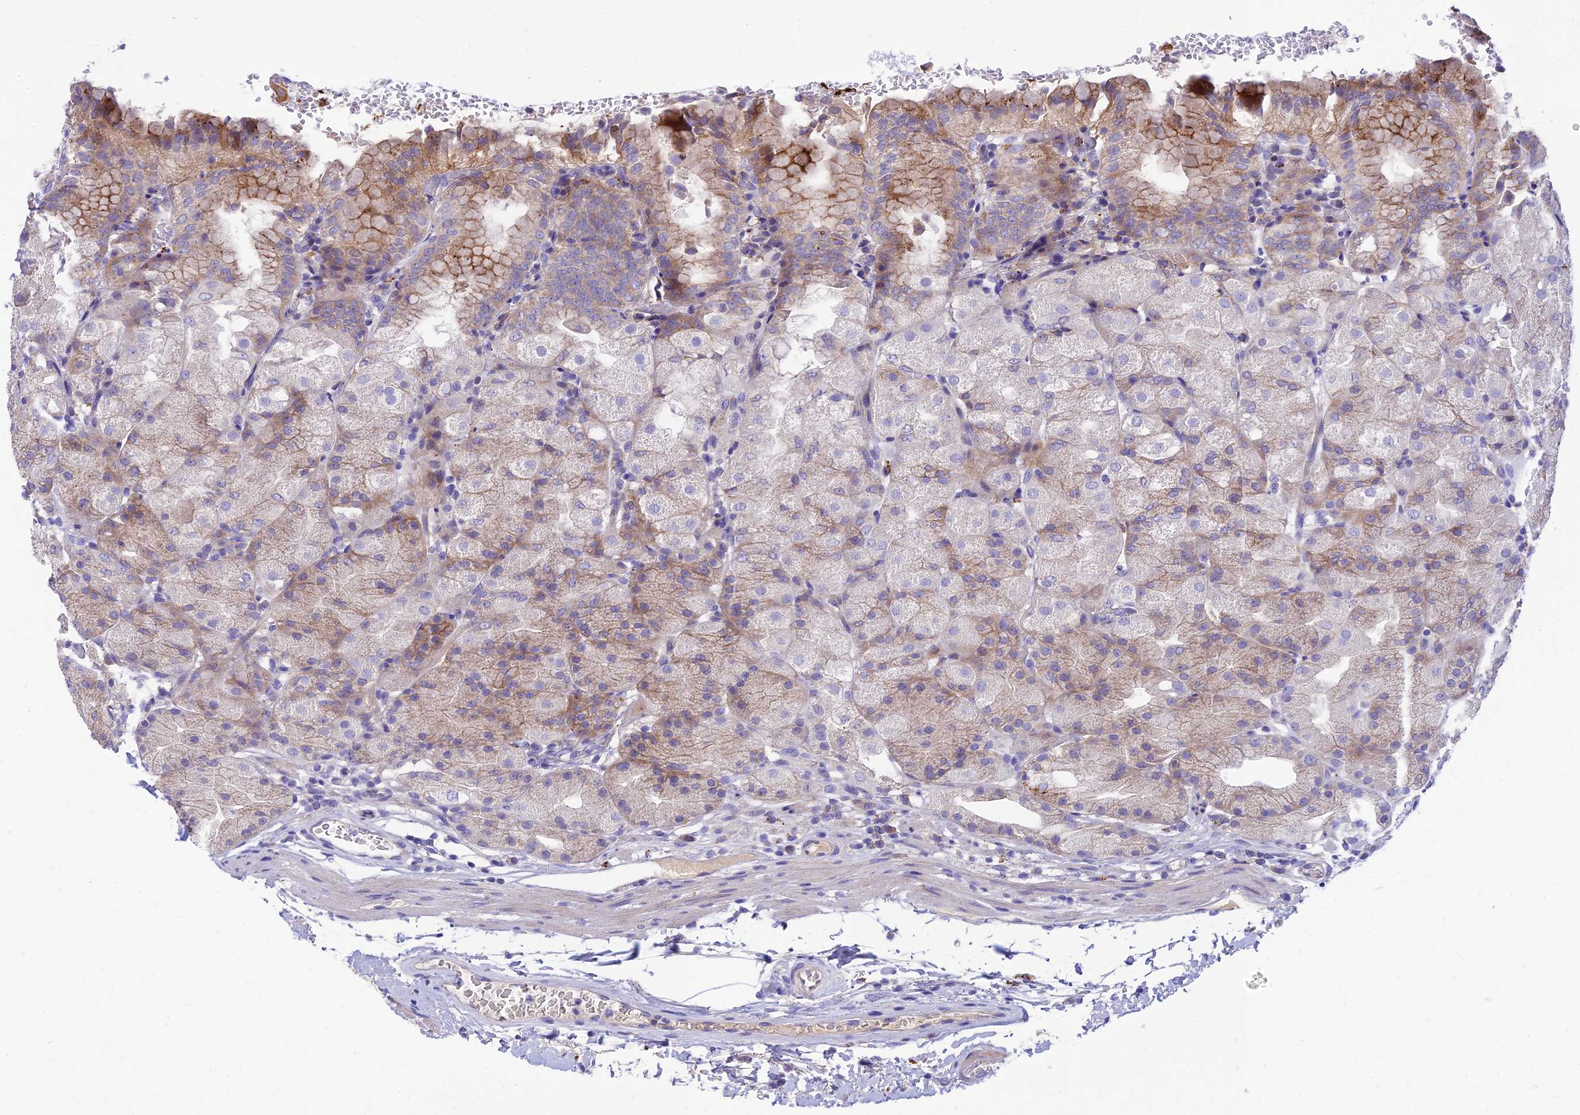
{"staining": {"intensity": "moderate", "quantity": "25%-75%", "location": "cytoplasmic/membranous"}, "tissue": "stomach", "cell_type": "Glandular cells", "image_type": "normal", "snomed": [{"axis": "morphology", "description": "Normal tissue, NOS"}, {"axis": "topography", "description": "Stomach, upper"}, {"axis": "topography", "description": "Stomach, lower"}], "caption": "An image of stomach stained for a protein demonstrates moderate cytoplasmic/membranous brown staining in glandular cells. (DAB (3,3'-diaminobenzidine) IHC with brightfield microscopy, high magnification).", "gene": "CCDC157", "patient": {"sex": "male", "age": 62}}